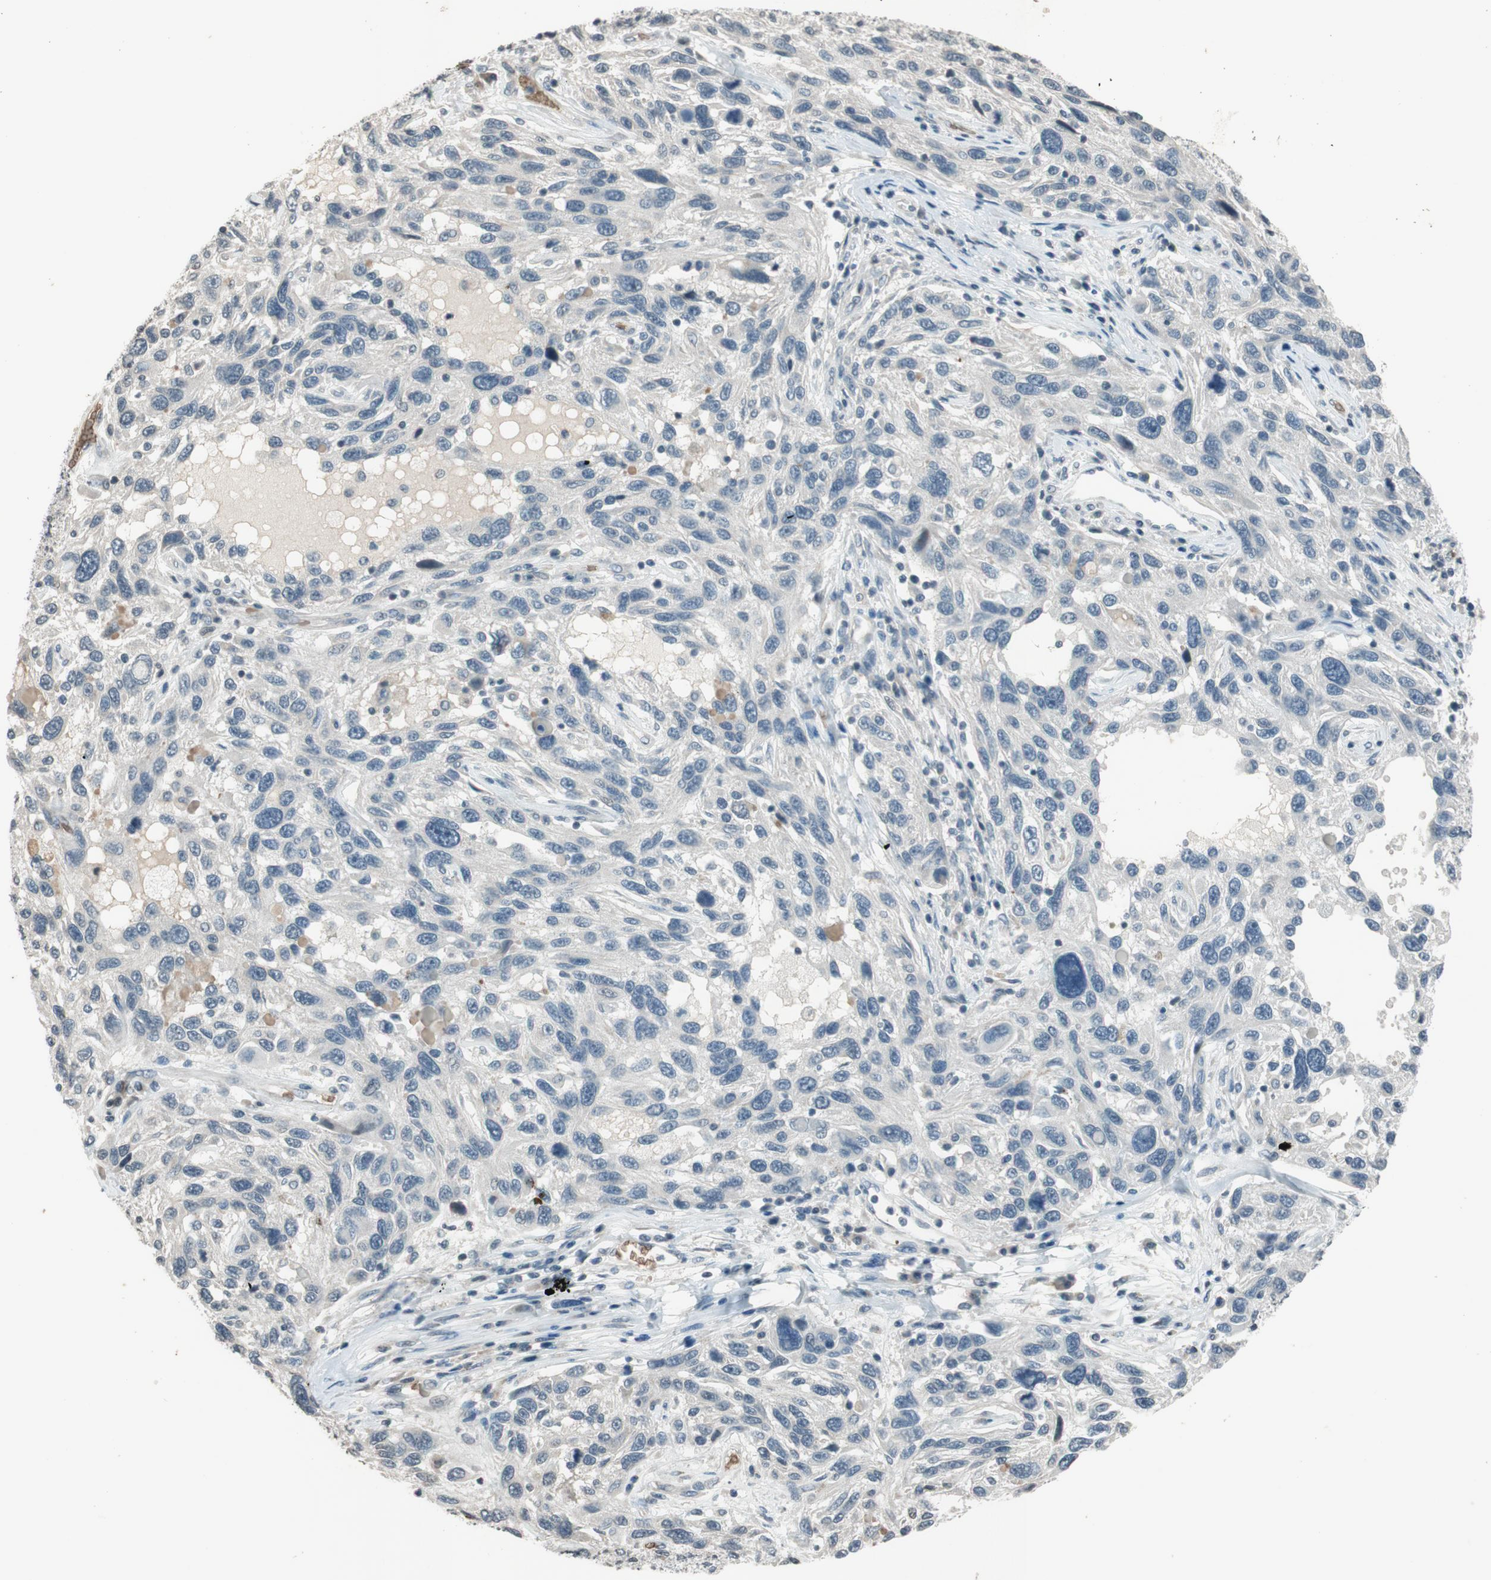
{"staining": {"intensity": "negative", "quantity": "none", "location": "none"}, "tissue": "melanoma", "cell_type": "Tumor cells", "image_type": "cancer", "snomed": [{"axis": "morphology", "description": "Malignant melanoma, NOS"}, {"axis": "topography", "description": "Skin"}], "caption": "Immunohistochemistry (IHC) micrograph of human malignant melanoma stained for a protein (brown), which displays no expression in tumor cells.", "gene": "GYPC", "patient": {"sex": "male", "age": 53}}